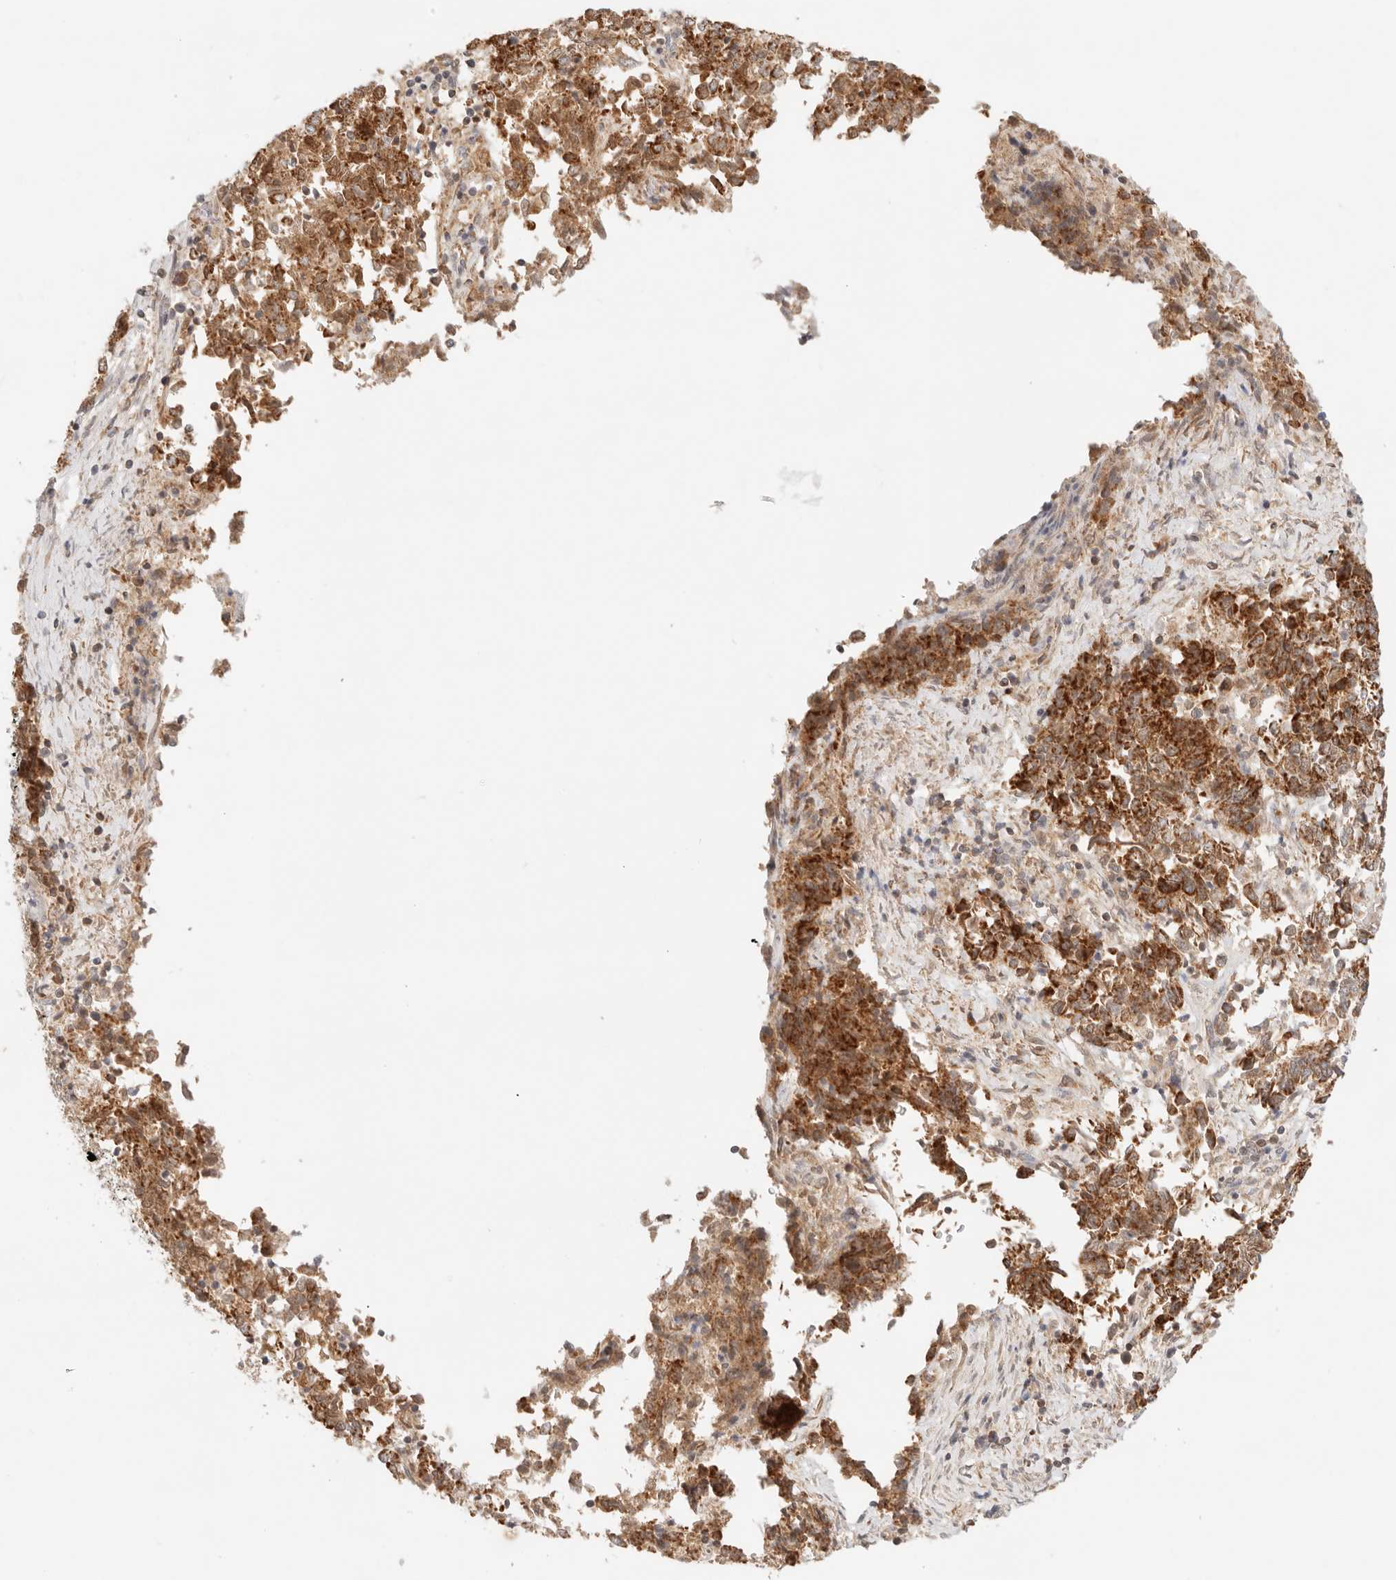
{"staining": {"intensity": "strong", "quantity": ">75%", "location": "cytoplasmic/membranous"}, "tissue": "endometrial cancer", "cell_type": "Tumor cells", "image_type": "cancer", "snomed": [{"axis": "morphology", "description": "Adenocarcinoma, NOS"}, {"axis": "topography", "description": "Endometrium"}], "caption": "A brown stain highlights strong cytoplasmic/membranous positivity of a protein in endometrial adenocarcinoma tumor cells.", "gene": "COA6", "patient": {"sex": "female", "age": 80}}